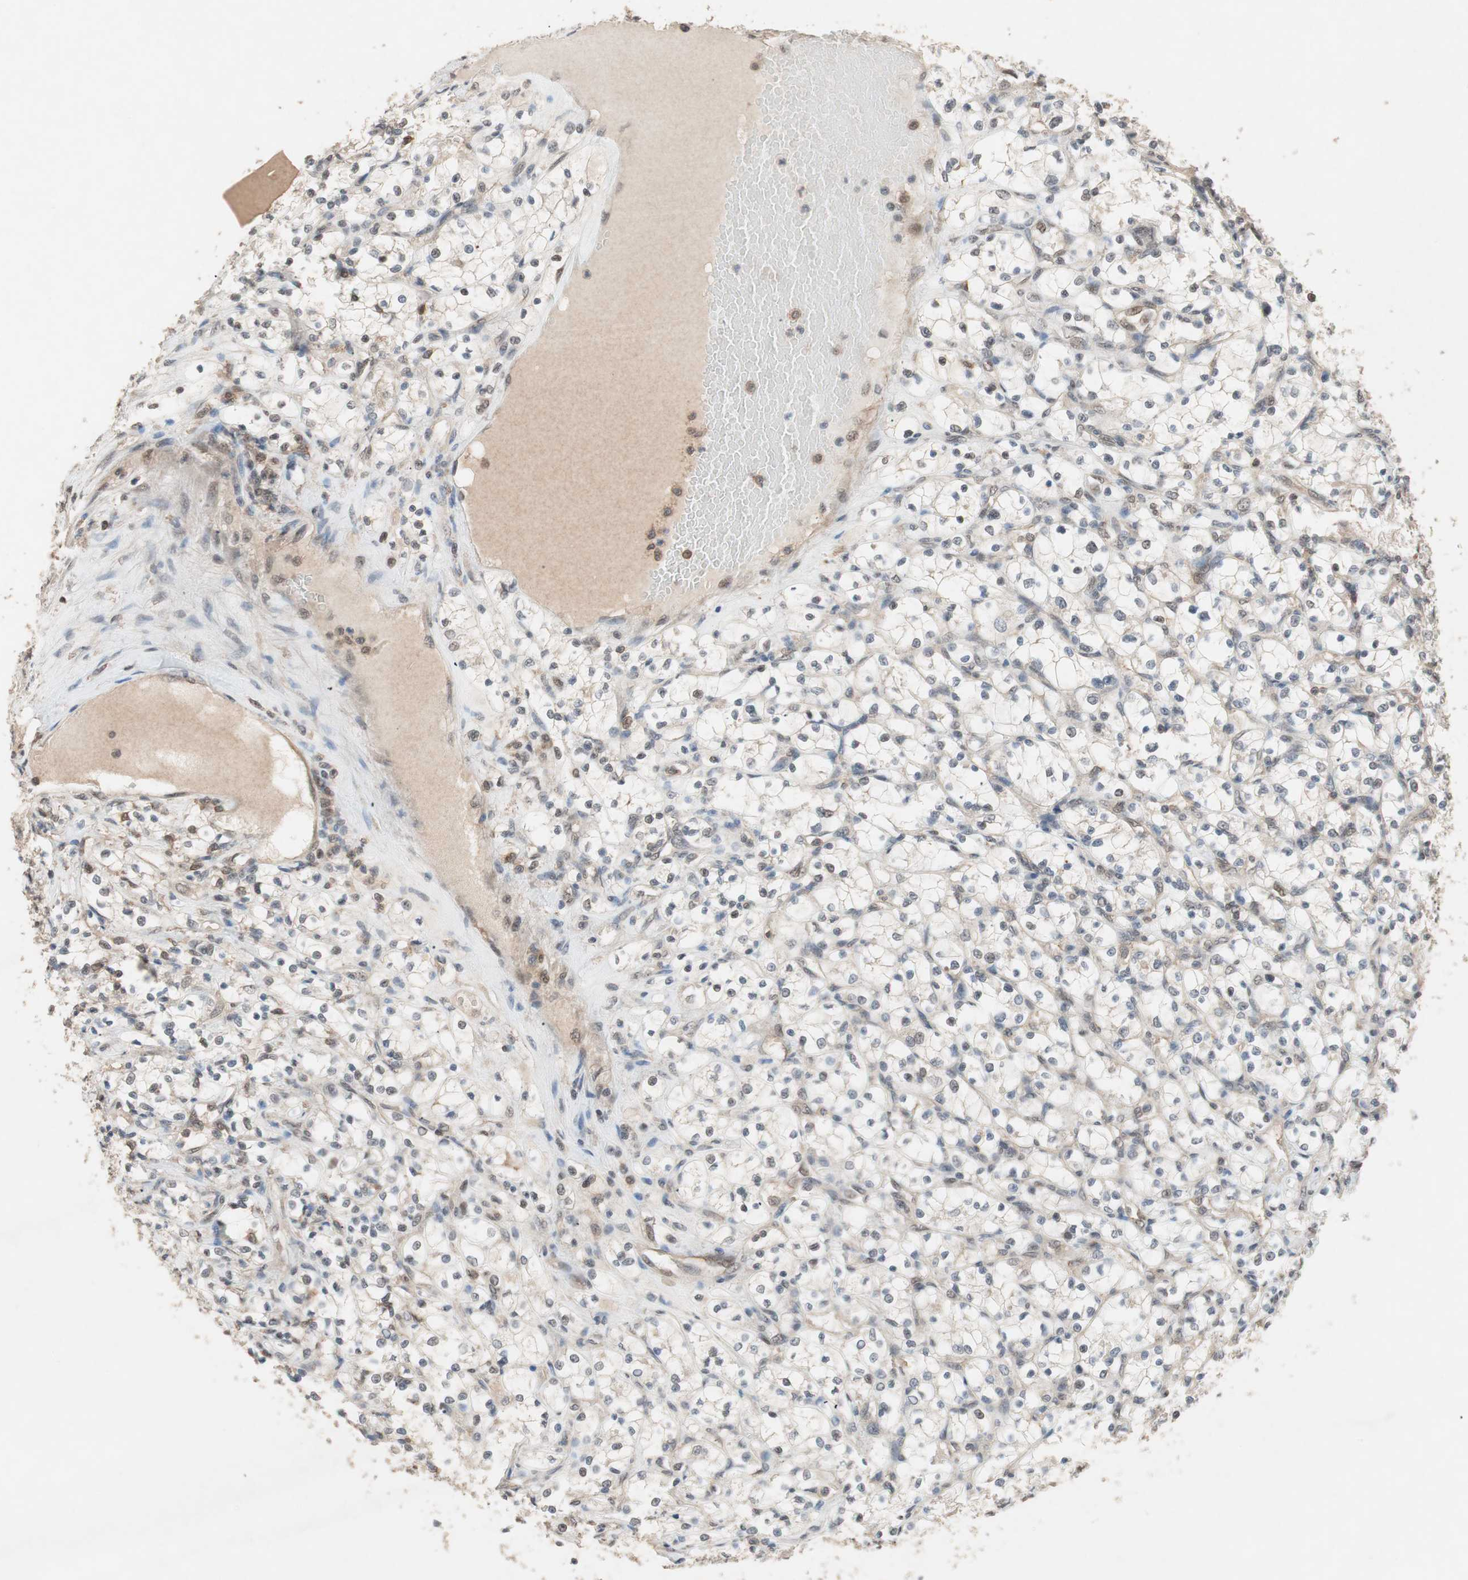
{"staining": {"intensity": "strong", "quantity": "25%-75%", "location": "cytoplasmic/membranous,nuclear"}, "tissue": "renal cancer", "cell_type": "Tumor cells", "image_type": "cancer", "snomed": [{"axis": "morphology", "description": "Adenocarcinoma, NOS"}, {"axis": "topography", "description": "Kidney"}], "caption": "This micrograph demonstrates IHC staining of renal adenocarcinoma, with high strong cytoplasmic/membranous and nuclear expression in about 25%-75% of tumor cells.", "gene": "GART", "patient": {"sex": "female", "age": 69}}